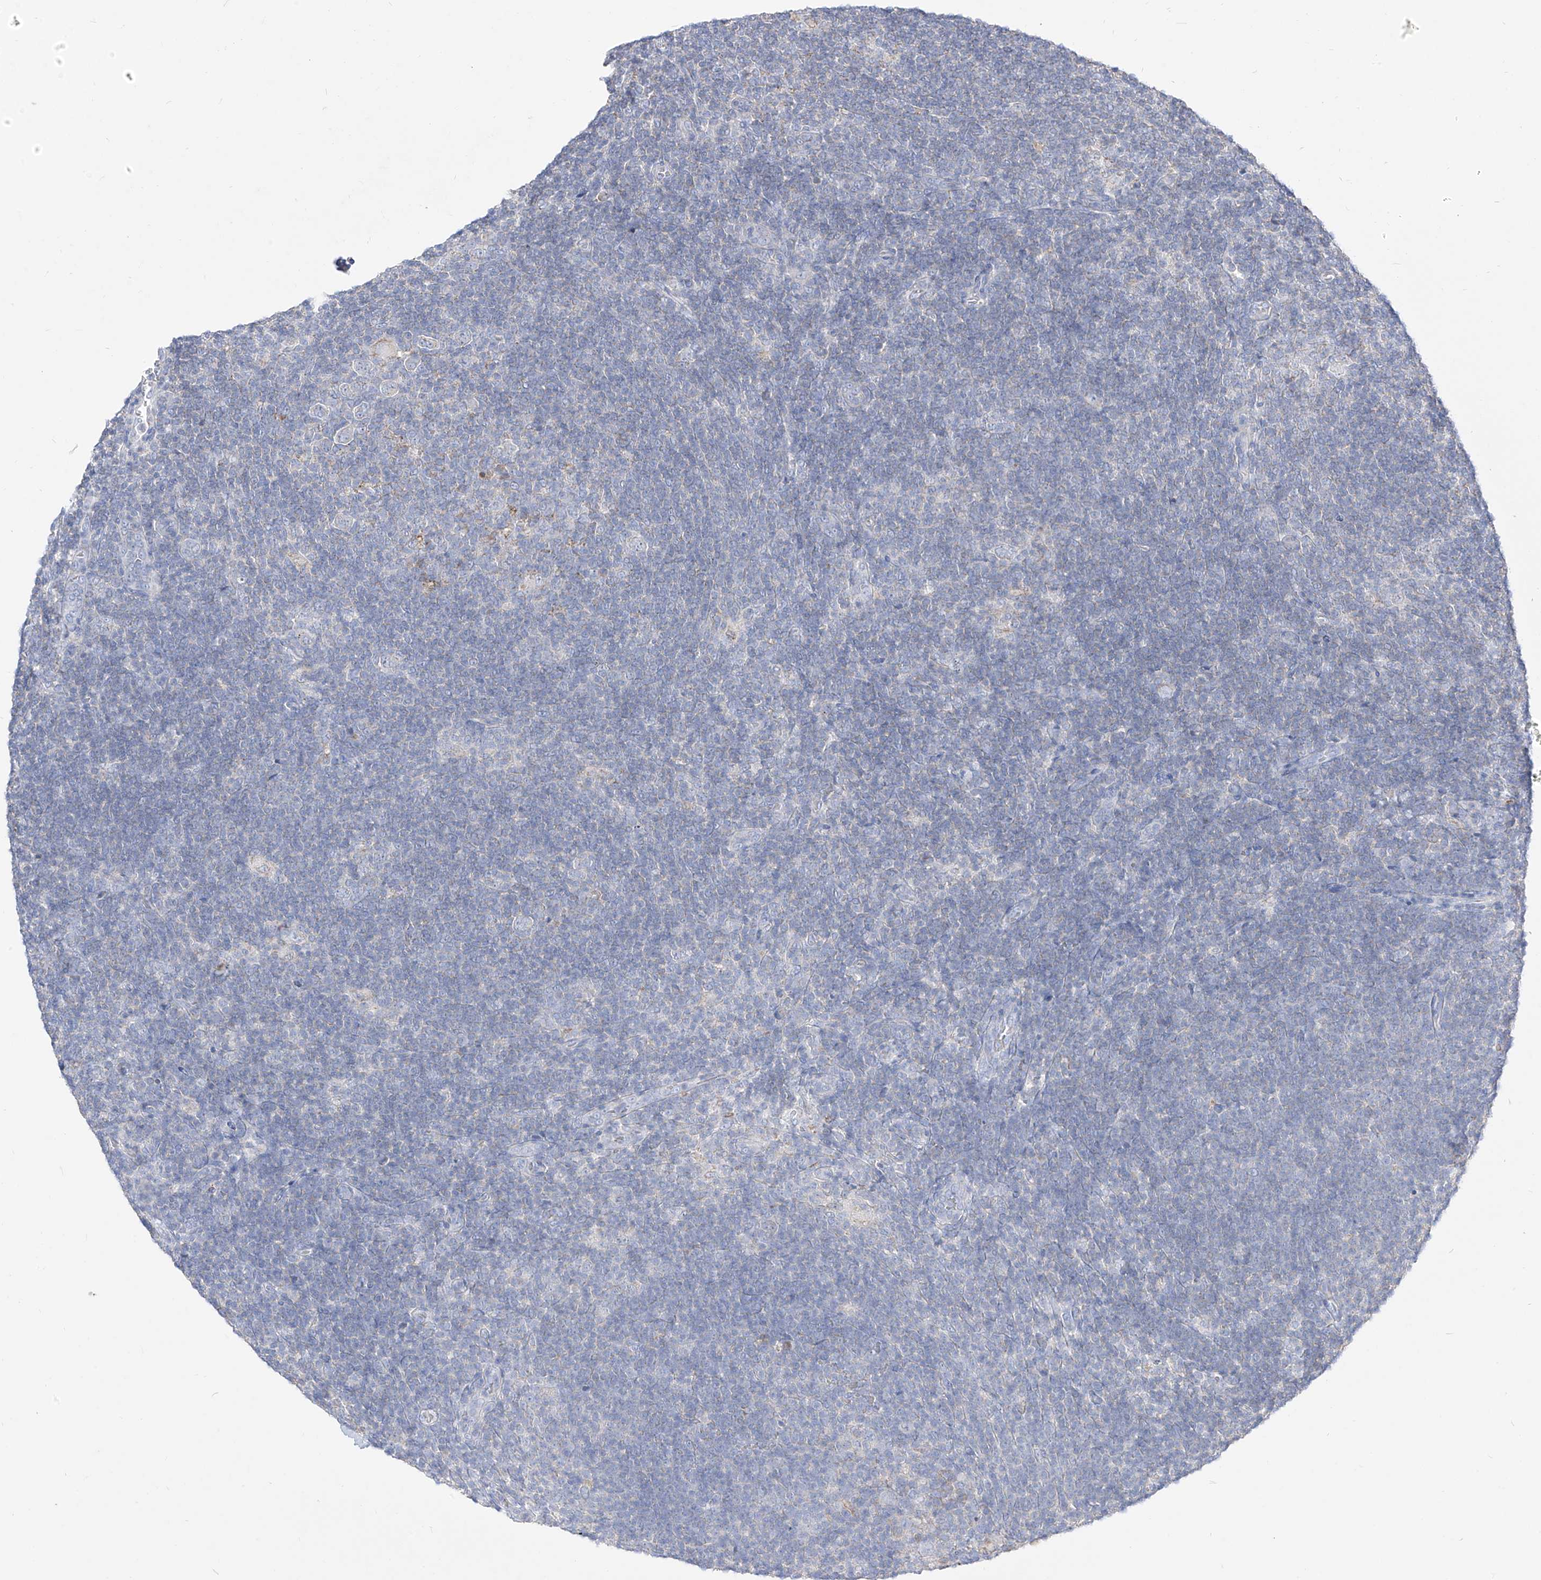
{"staining": {"intensity": "negative", "quantity": "none", "location": "none"}, "tissue": "lymphoma", "cell_type": "Tumor cells", "image_type": "cancer", "snomed": [{"axis": "morphology", "description": "Hodgkin's disease, NOS"}, {"axis": "topography", "description": "Lymph node"}], "caption": "A photomicrograph of Hodgkin's disease stained for a protein shows no brown staining in tumor cells.", "gene": "RASA2", "patient": {"sex": "female", "age": 57}}